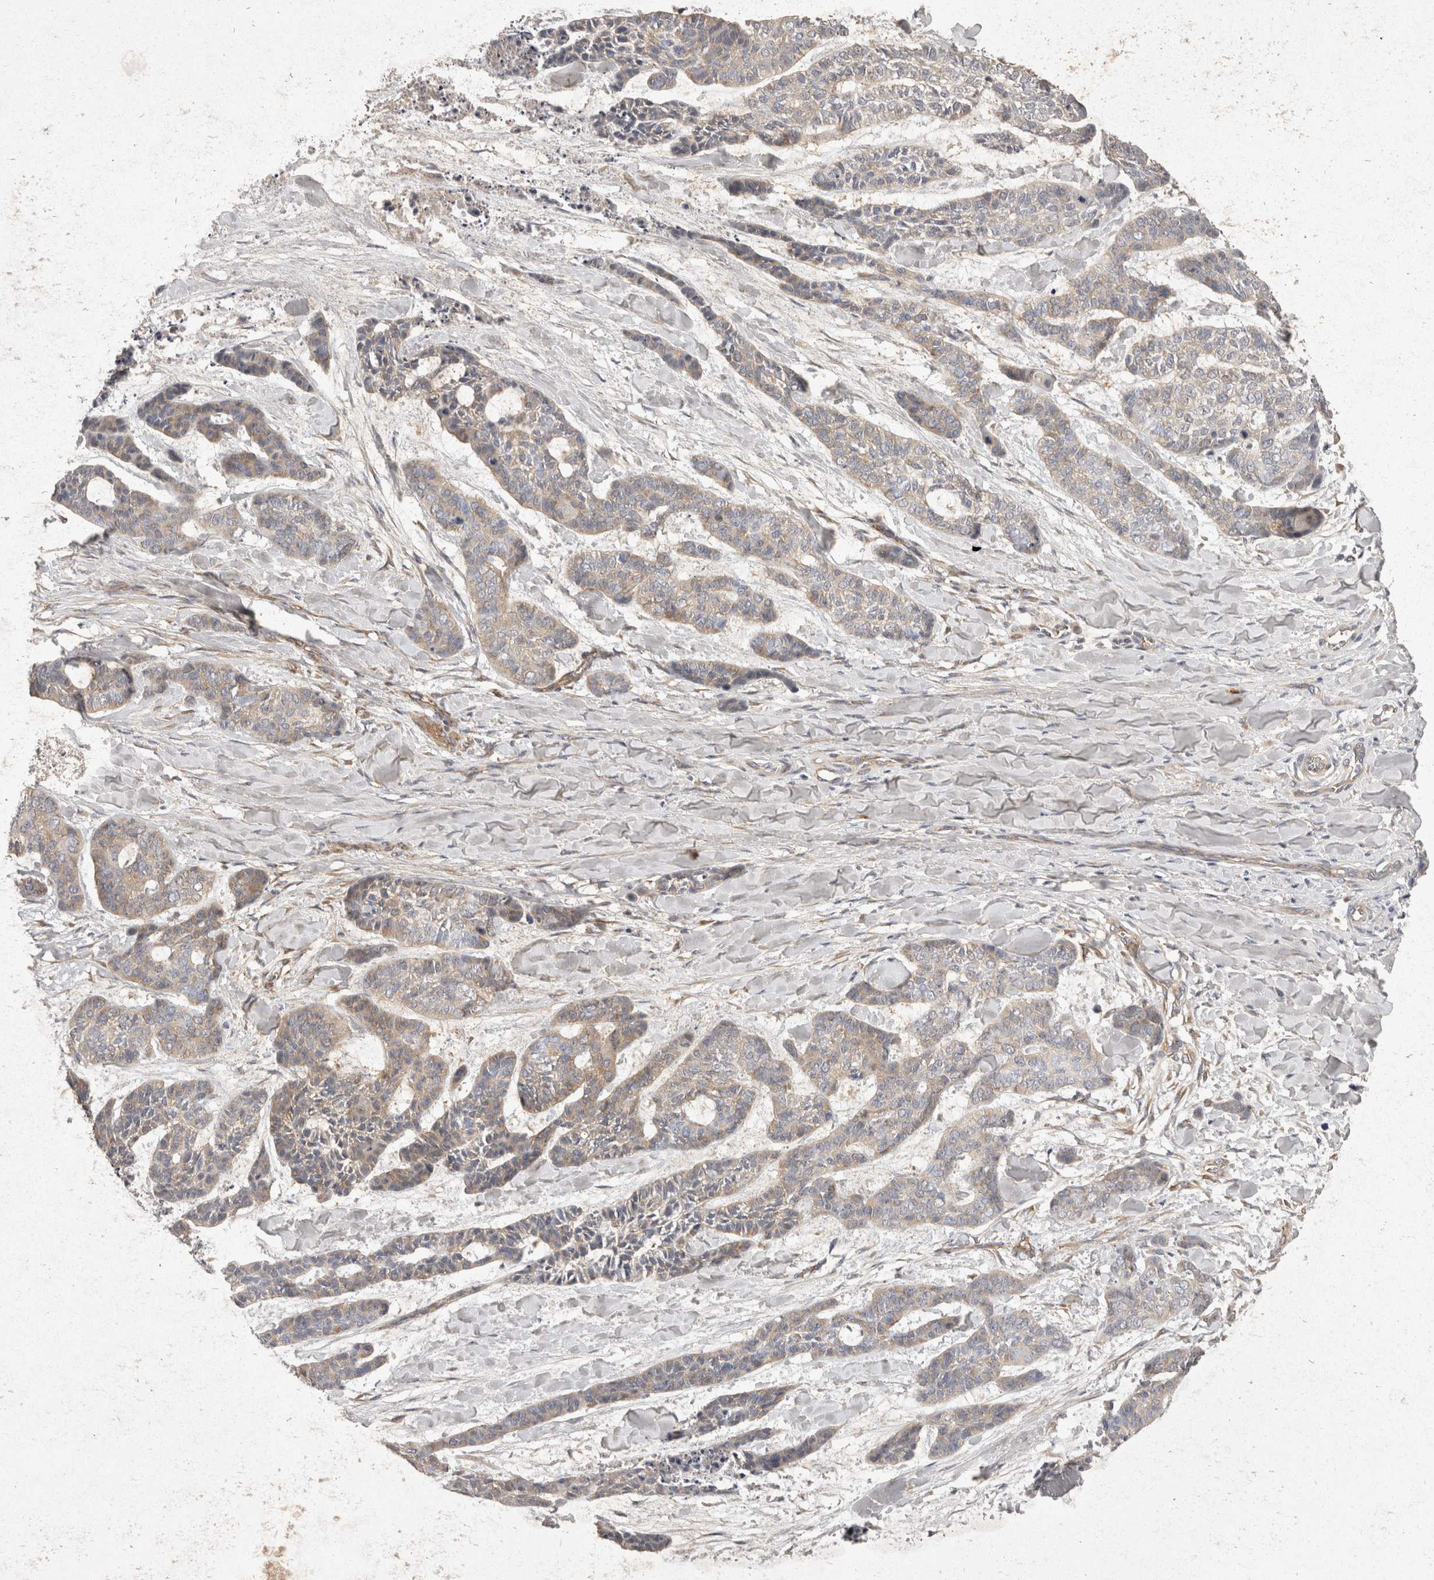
{"staining": {"intensity": "weak", "quantity": "<25%", "location": "cytoplasmic/membranous"}, "tissue": "skin cancer", "cell_type": "Tumor cells", "image_type": "cancer", "snomed": [{"axis": "morphology", "description": "Basal cell carcinoma"}, {"axis": "topography", "description": "Skin"}], "caption": "IHC image of basal cell carcinoma (skin) stained for a protein (brown), which exhibits no expression in tumor cells.", "gene": "EIF4G3", "patient": {"sex": "female", "age": 64}}